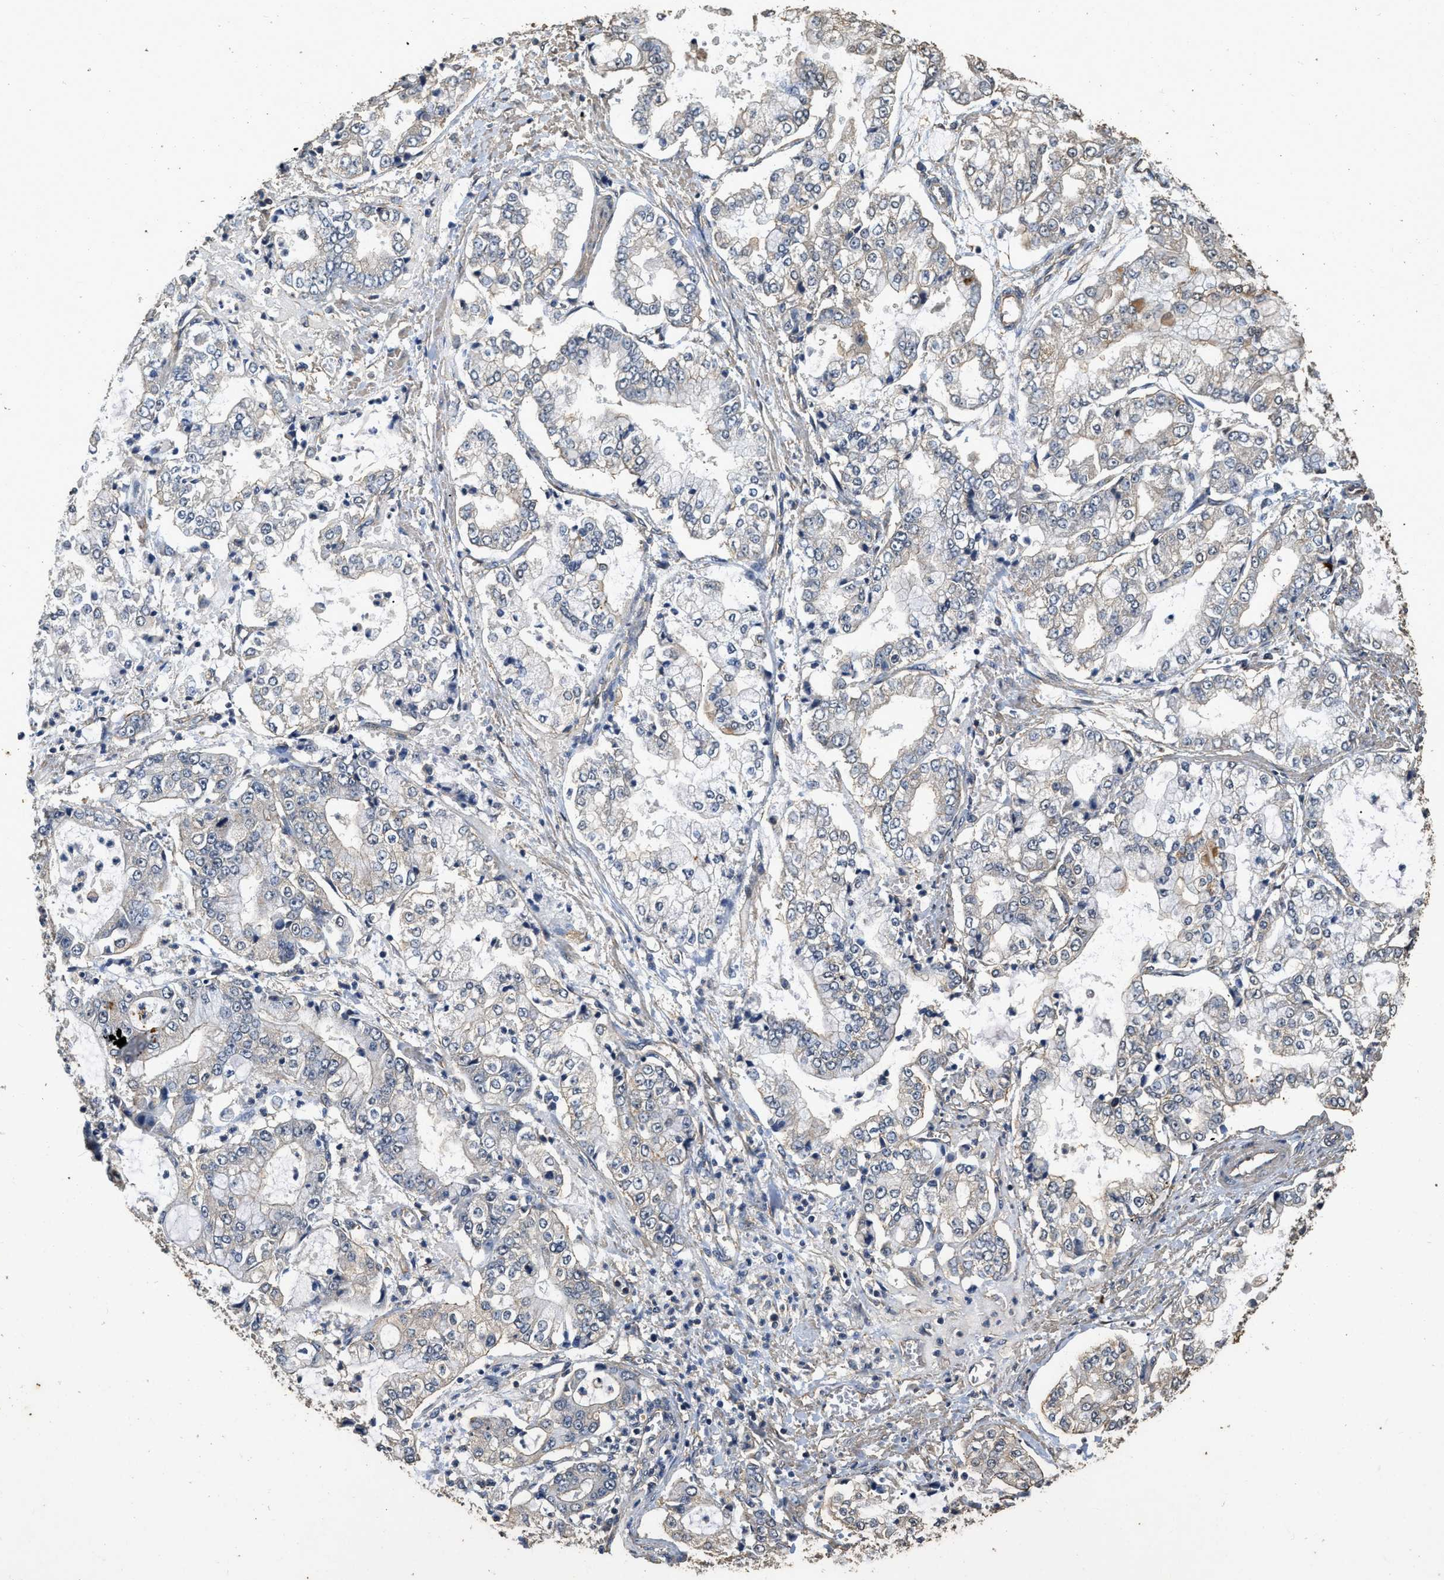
{"staining": {"intensity": "weak", "quantity": "<25%", "location": "cytoplasmic/membranous"}, "tissue": "stomach cancer", "cell_type": "Tumor cells", "image_type": "cancer", "snomed": [{"axis": "morphology", "description": "Adenocarcinoma, NOS"}, {"axis": "topography", "description": "Stomach"}], "caption": "Immunohistochemistry (IHC) micrograph of human adenocarcinoma (stomach) stained for a protein (brown), which exhibits no expression in tumor cells.", "gene": "MIB1", "patient": {"sex": "male", "age": 76}}